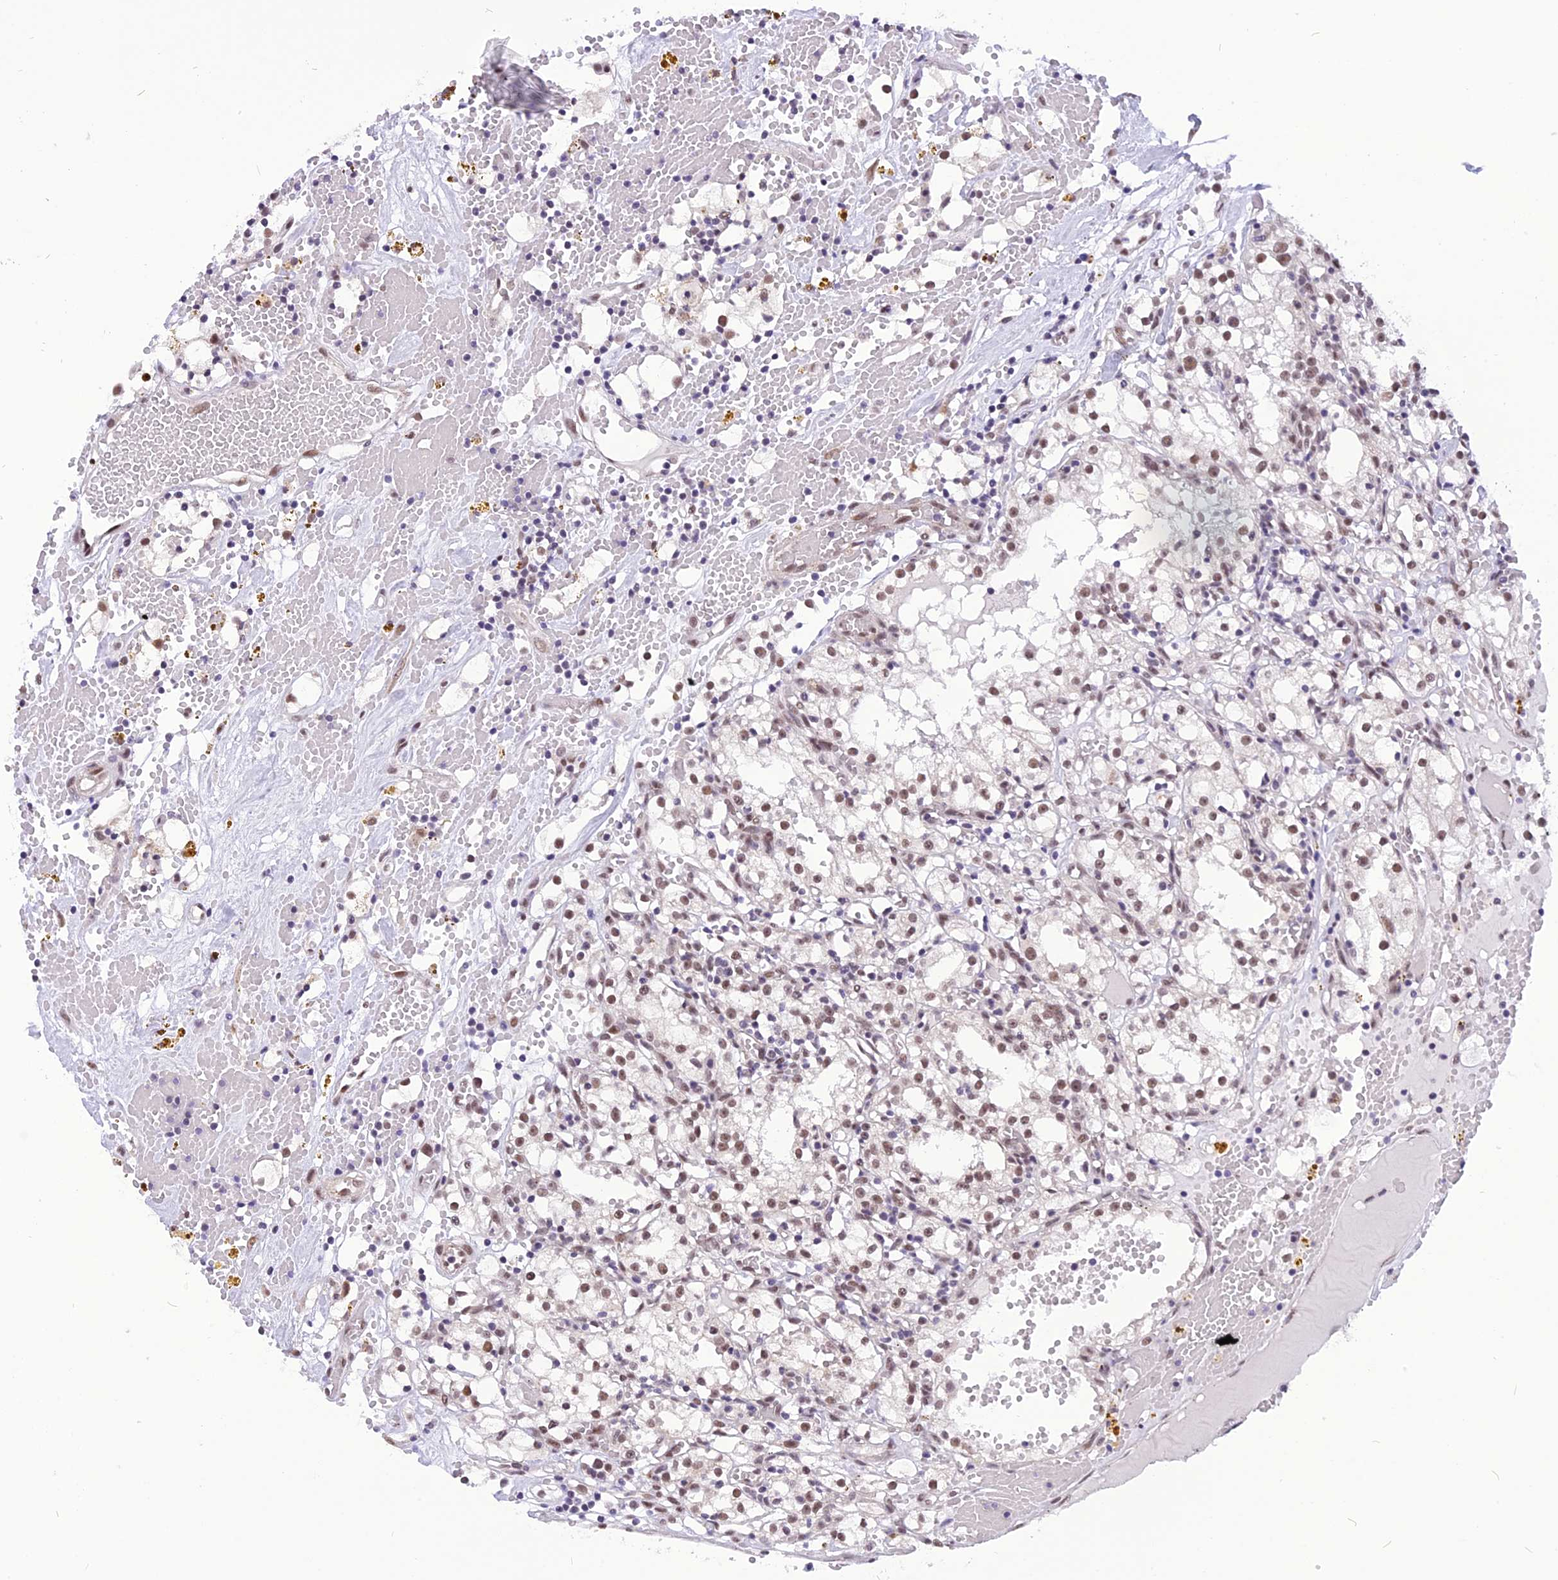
{"staining": {"intensity": "moderate", "quantity": "25%-75%", "location": "nuclear"}, "tissue": "renal cancer", "cell_type": "Tumor cells", "image_type": "cancer", "snomed": [{"axis": "morphology", "description": "Adenocarcinoma, NOS"}, {"axis": "topography", "description": "Kidney"}], "caption": "Renal cancer stained with immunohistochemistry (IHC) displays moderate nuclear positivity in about 25%-75% of tumor cells.", "gene": "IRF2BP1", "patient": {"sex": "male", "age": 56}}